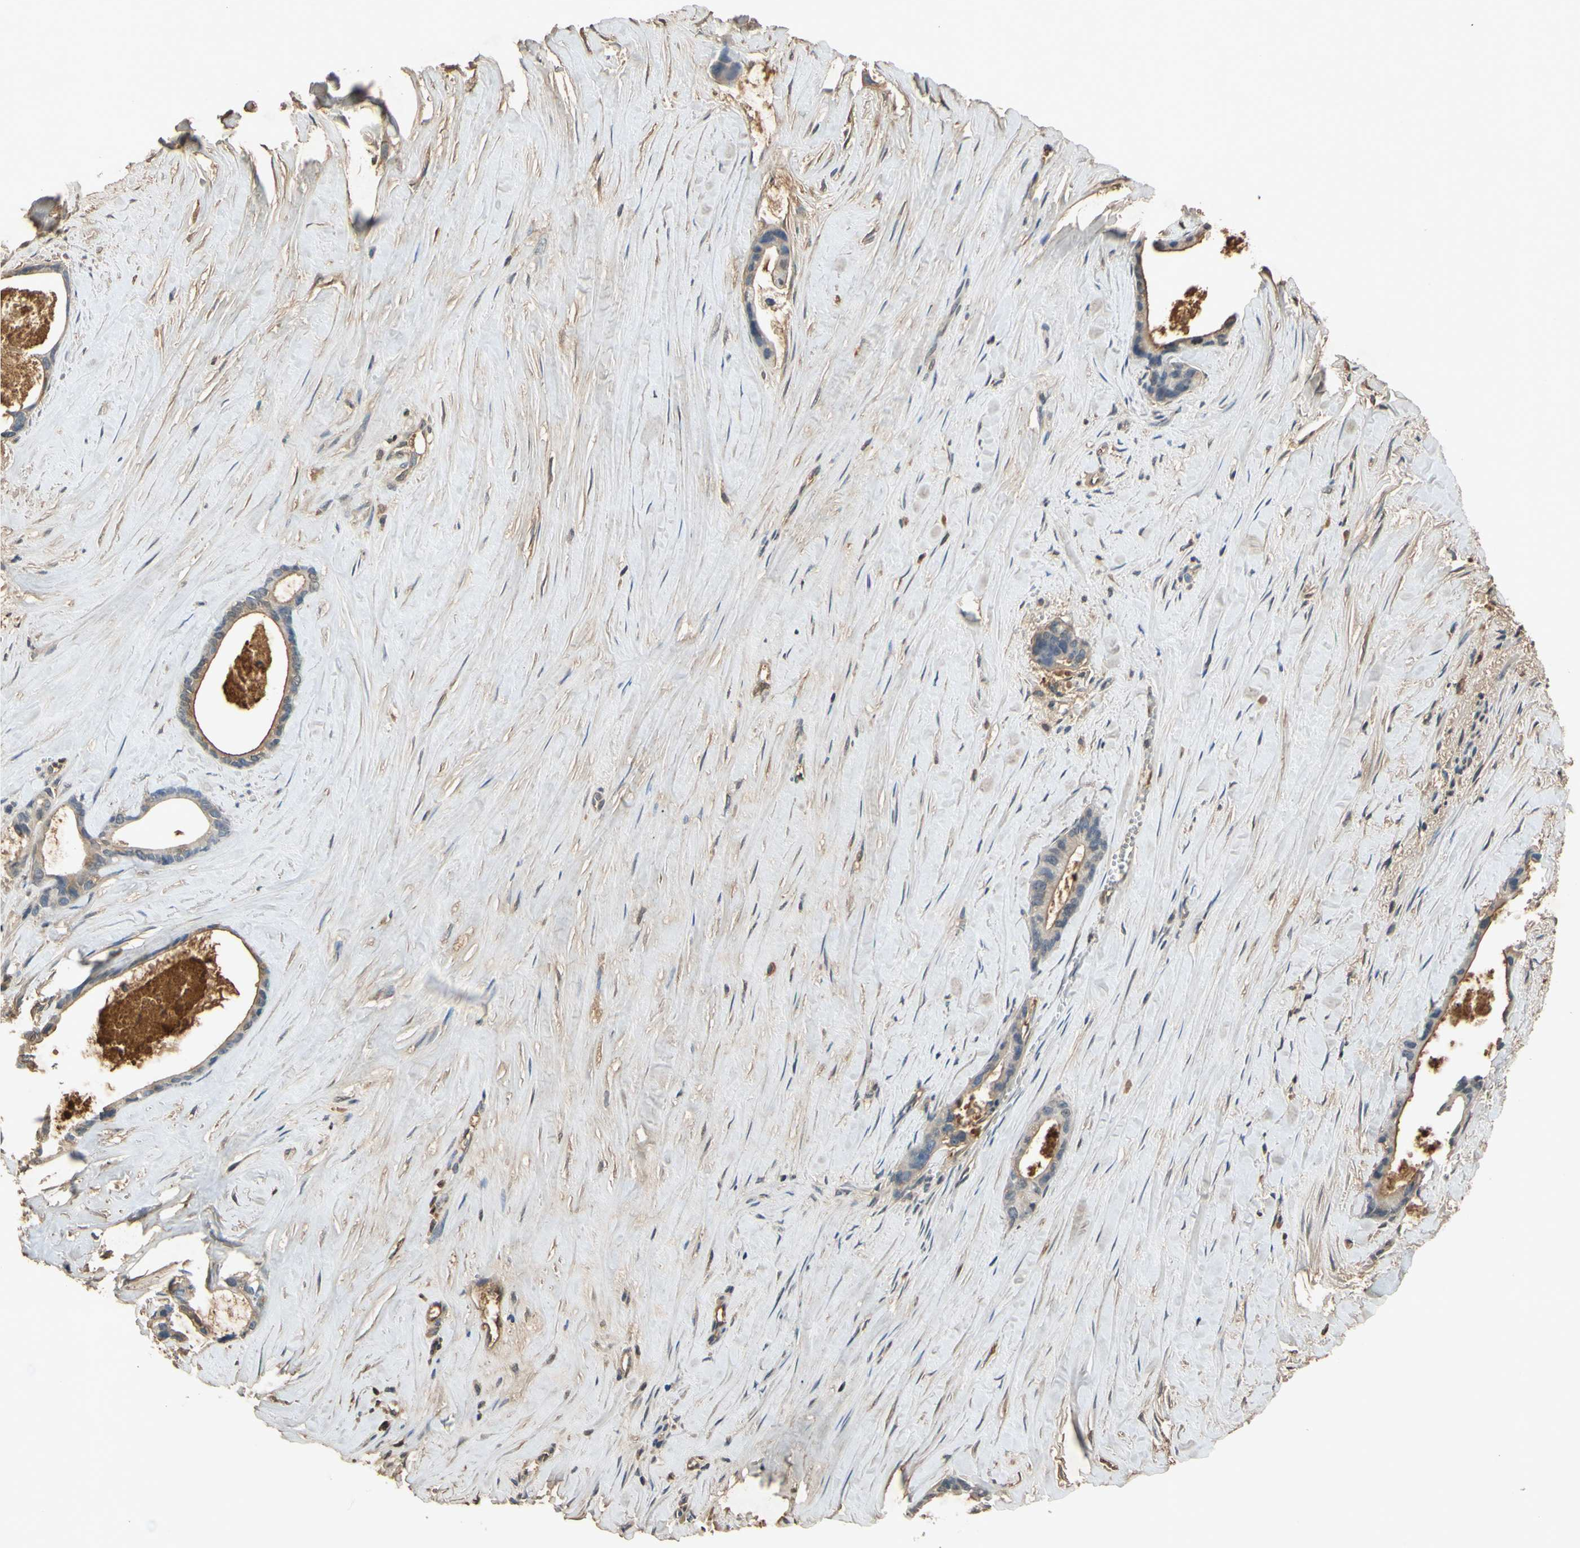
{"staining": {"intensity": "weak", "quantity": "25%-75%", "location": "cytoplasmic/membranous"}, "tissue": "liver cancer", "cell_type": "Tumor cells", "image_type": "cancer", "snomed": [{"axis": "morphology", "description": "Cholangiocarcinoma"}, {"axis": "topography", "description": "Liver"}], "caption": "Immunohistochemistry of human liver cancer (cholangiocarcinoma) displays low levels of weak cytoplasmic/membranous staining in about 25%-75% of tumor cells.", "gene": "TIMP2", "patient": {"sex": "female", "age": 55}}